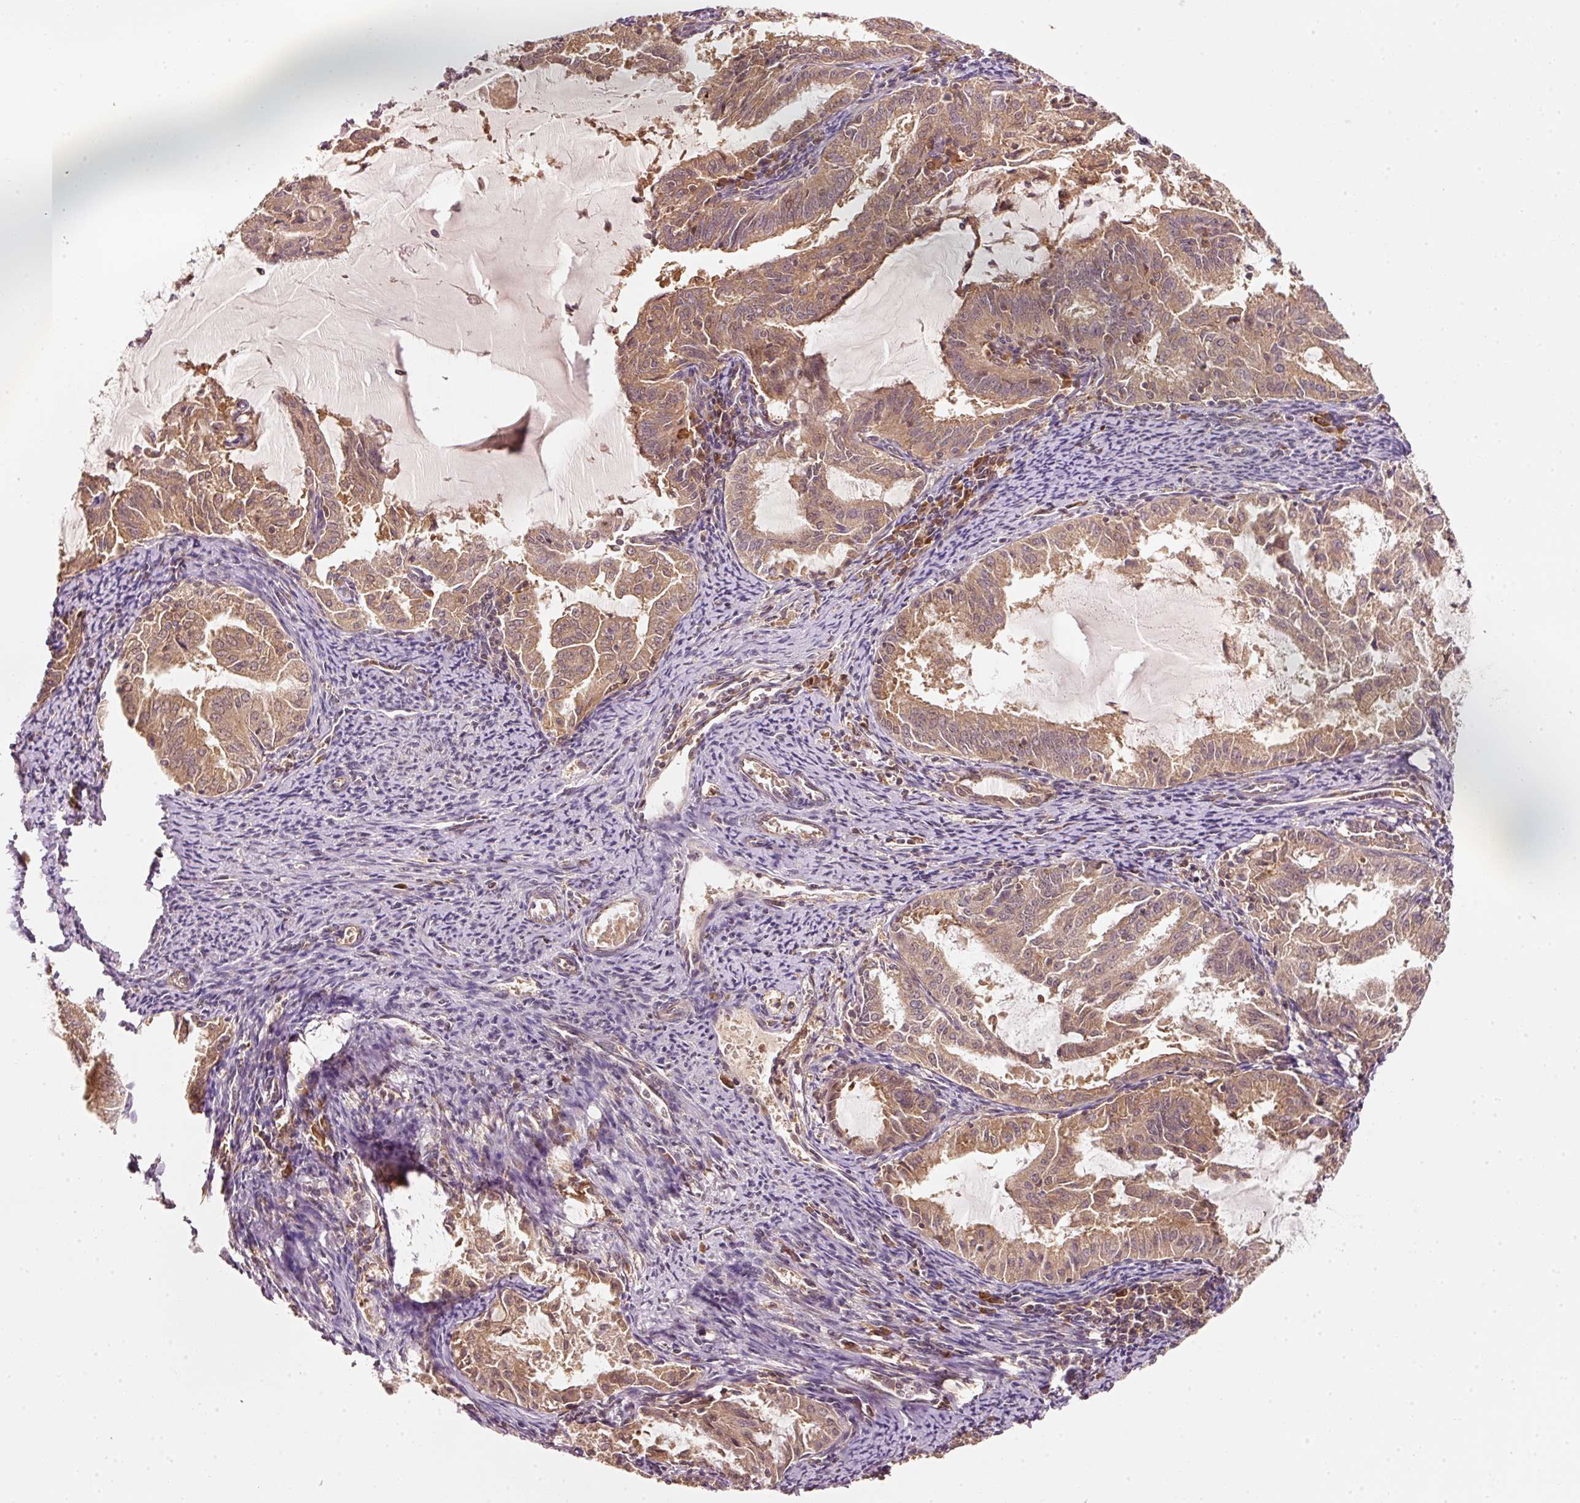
{"staining": {"intensity": "moderate", "quantity": ">75%", "location": "cytoplasmic/membranous"}, "tissue": "endometrial cancer", "cell_type": "Tumor cells", "image_type": "cancer", "snomed": [{"axis": "morphology", "description": "Adenocarcinoma, NOS"}, {"axis": "topography", "description": "Endometrium"}], "caption": "This image demonstrates immunohistochemistry (IHC) staining of endometrial adenocarcinoma, with medium moderate cytoplasmic/membranous expression in approximately >75% of tumor cells.", "gene": "RRAS2", "patient": {"sex": "female", "age": 70}}